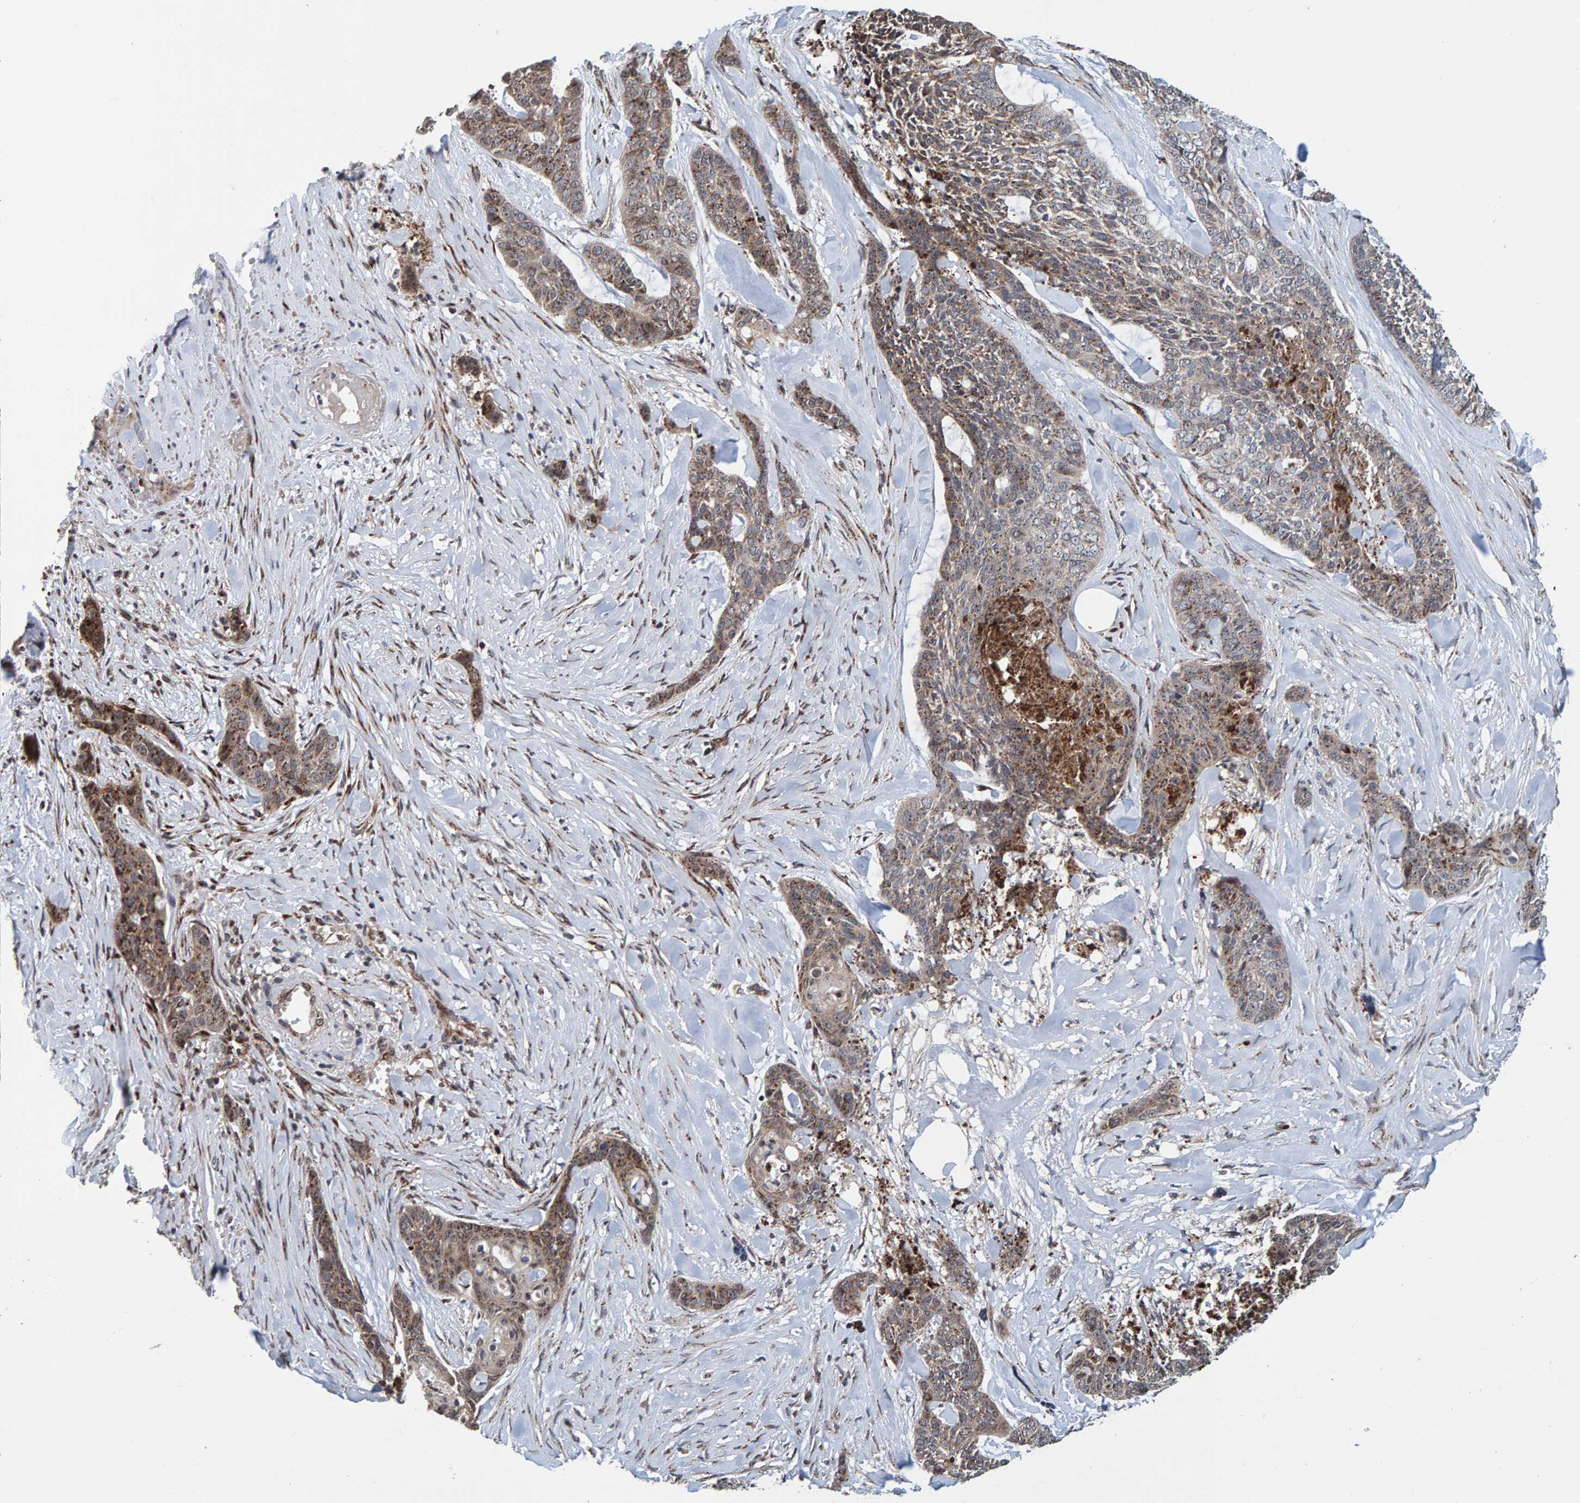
{"staining": {"intensity": "weak", "quantity": ">75%", "location": "cytoplasmic/membranous"}, "tissue": "skin cancer", "cell_type": "Tumor cells", "image_type": "cancer", "snomed": [{"axis": "morphology", "description": "Basal cell carcinoma"}, {"axis": "topography", "description": "Skin"}], "caption": "Immunohistochemistry (IHC) histopathology image of neoplastic tissue: skin cancer stained using immunohistochemistry exhibits low levels of weak protein expression localized specifically in the cytoplasmic/membranous of tumor cells, appearing as a cytoplasmic/membranous brown color.", "gene": "CCDC25", "patient": {"sex": "female", "age": 64}}